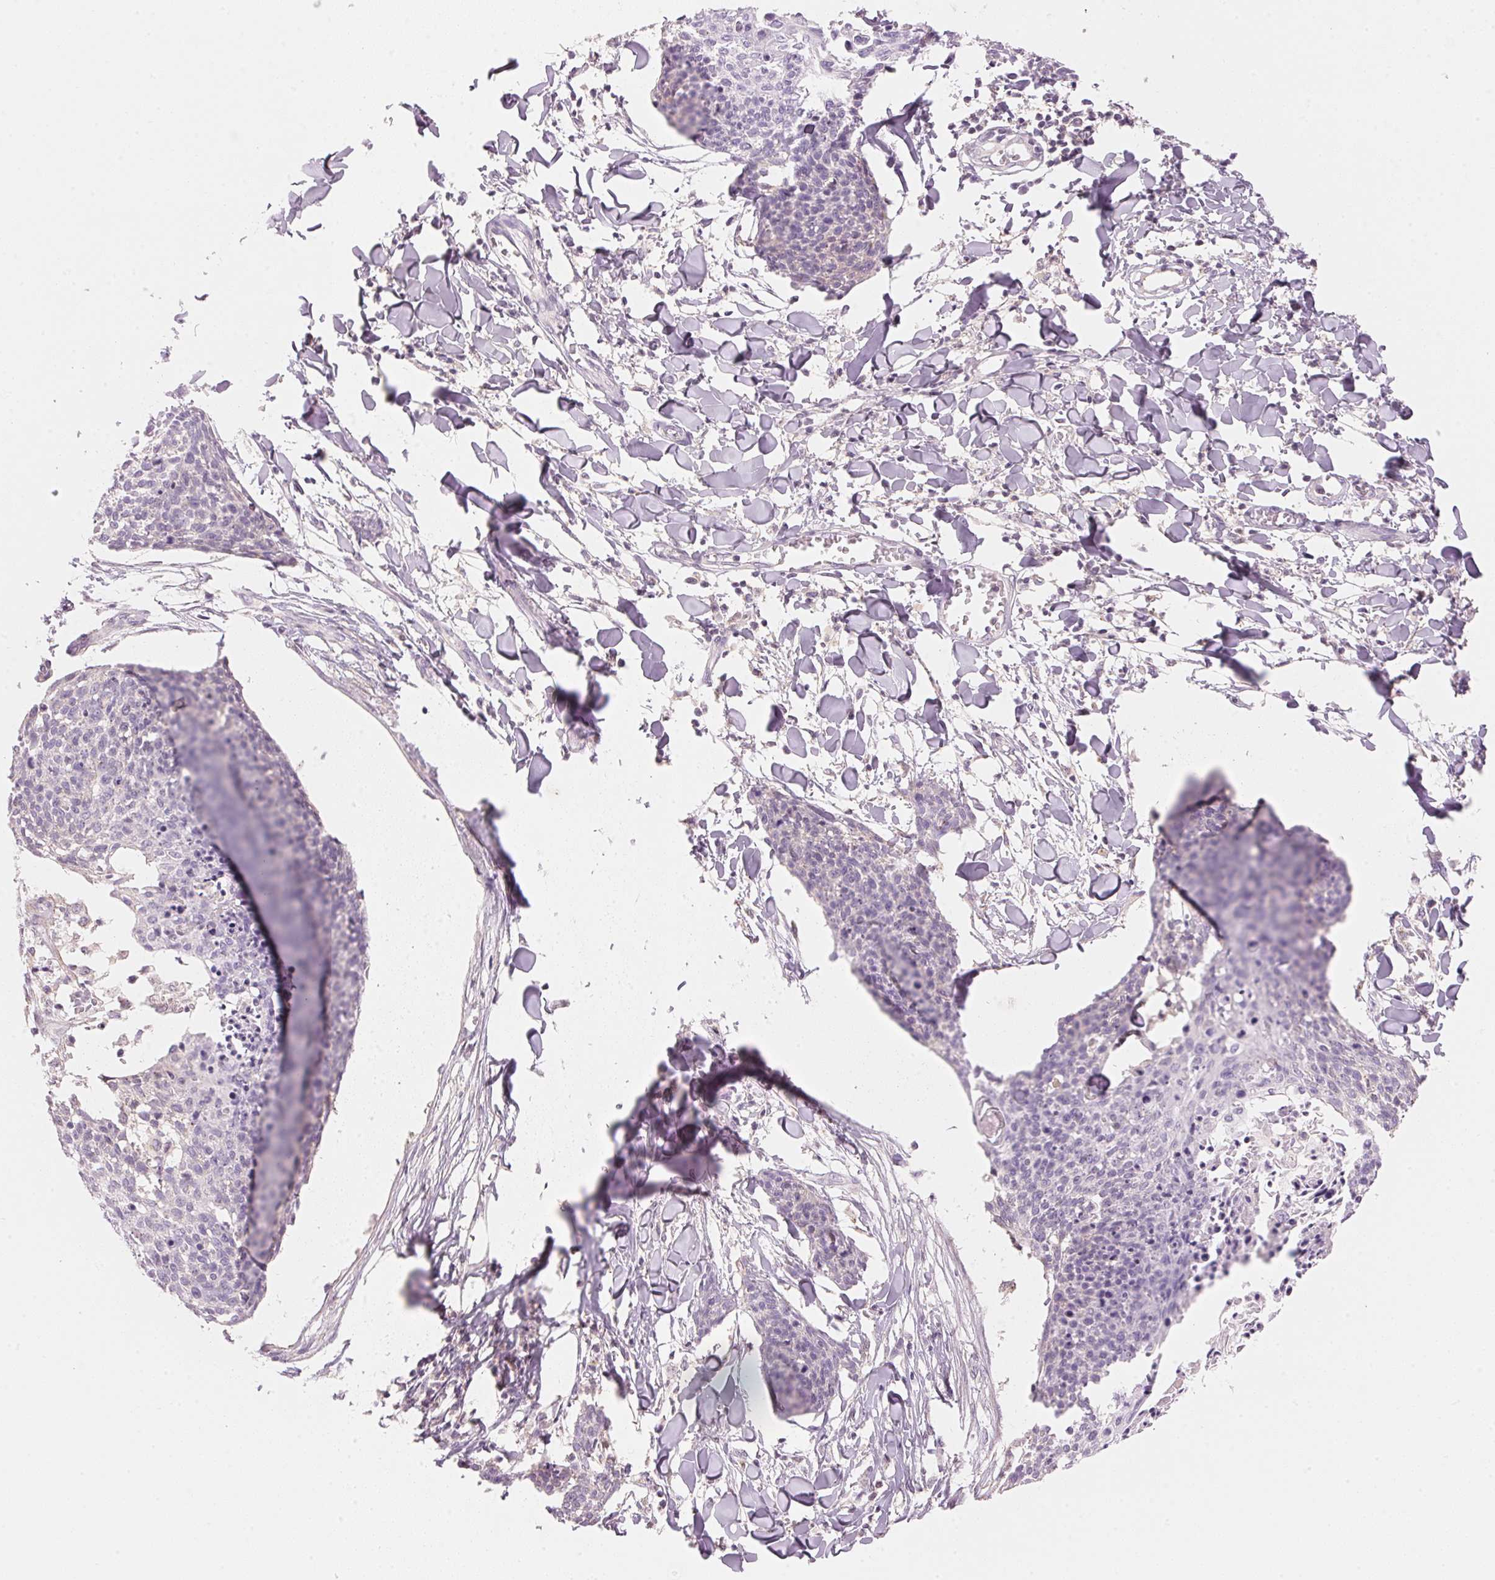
{"staining": {"intensity": "negative", "quantity": "none", "location": "none"}, "tissue": "skin cancer", "cell_type": "Tumor cells", "image_type": "cancer", "snomed": [{"axis": "morphology", "description": "Squamous cell carcinoma, NOS"}, {"axis": "topography", "description": "Skin"}, {"axis": "topography", "description": "Vulva"}], "caption": "IHC histopathology image of human squamous cell carcinoma (skin) stained for a protein (brown), which displays no expression in tumor cells. Nuclei are stained in blue.", "gene": "HOXB13", "patient": {"sex": "female", "age": 75}}